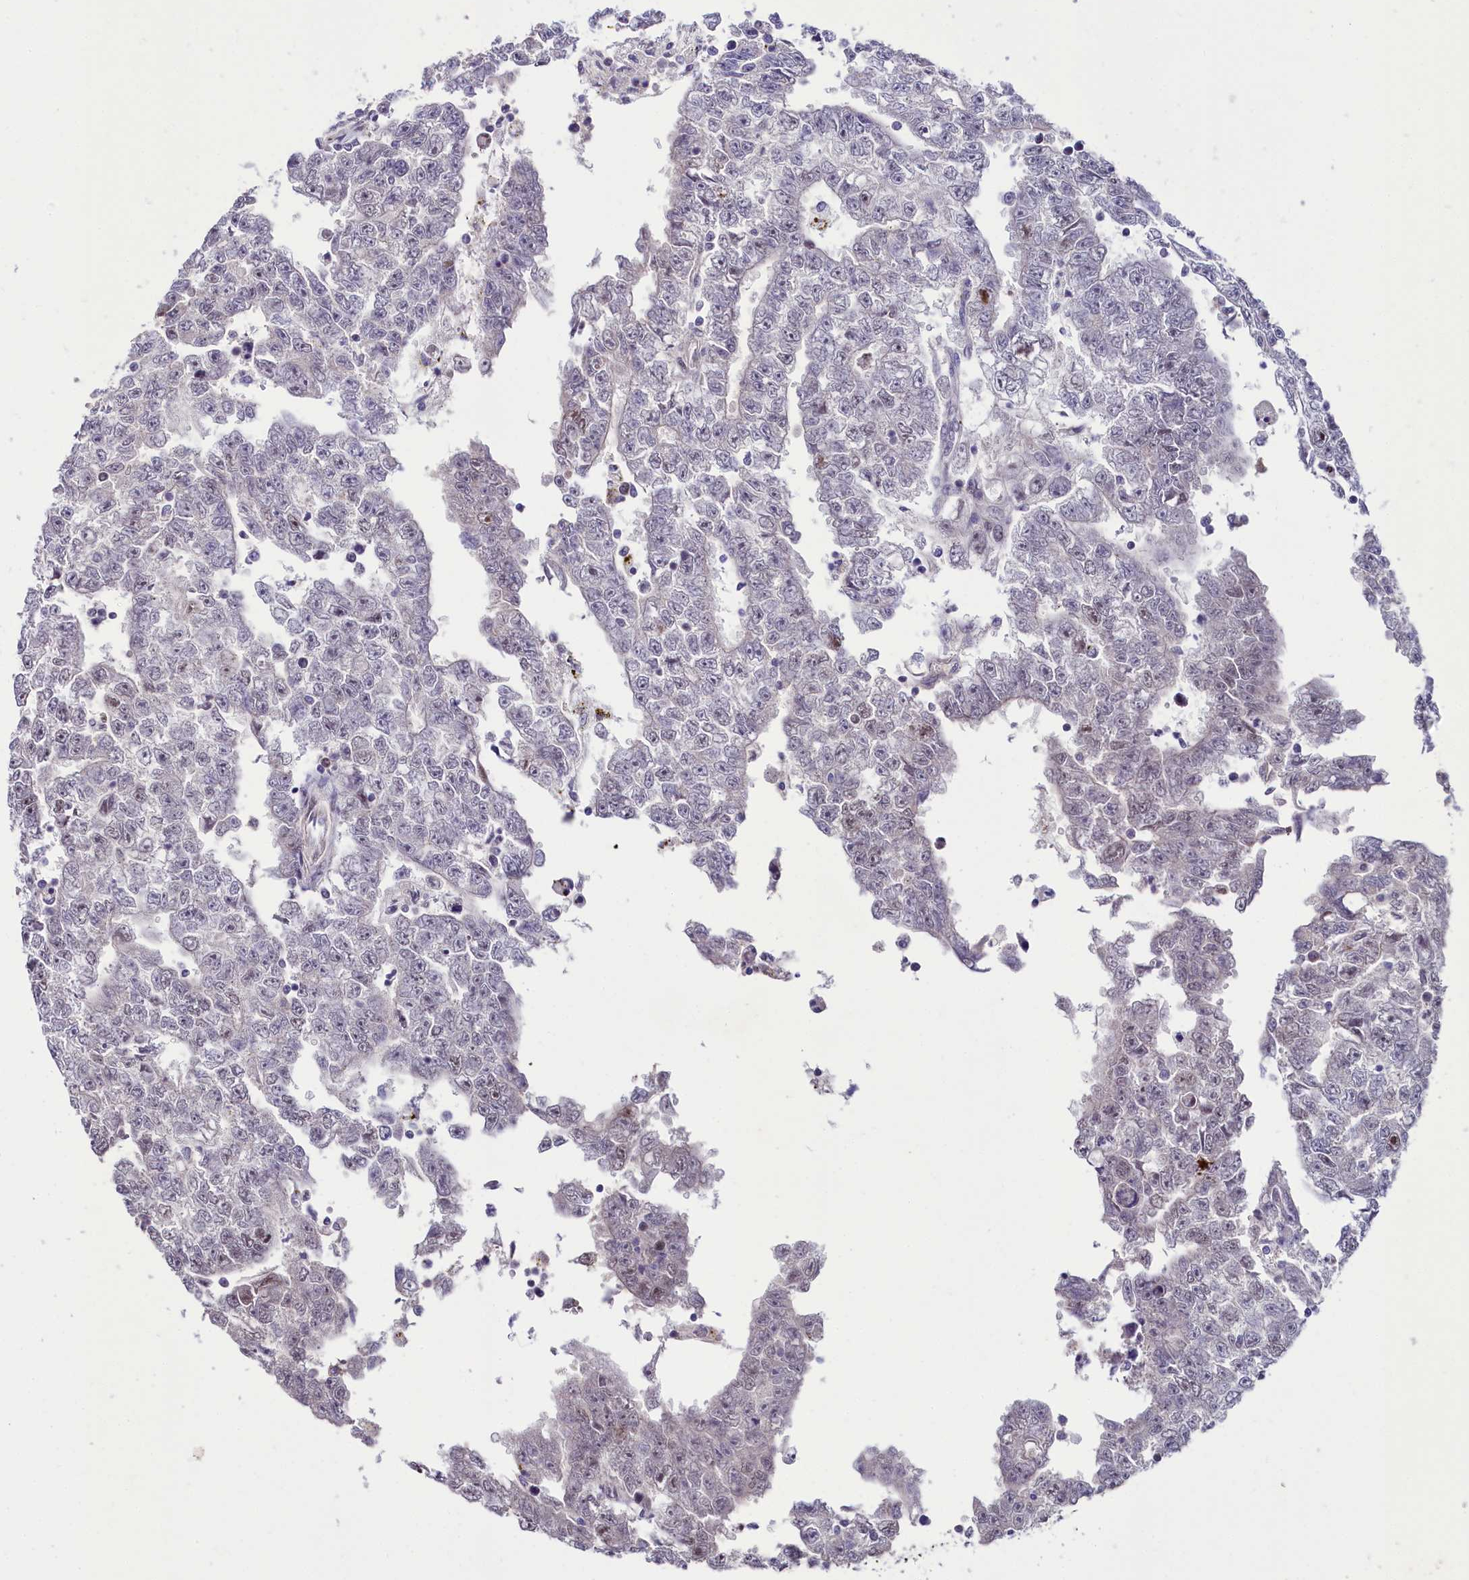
{"staining": {"intensity": "weak", "quantity": "<25%", "location": "nuclear"}, "tissue": "testis cancer", "cell_type": "Tumor cells", "image_type": "cancer", "snomed": [{"axis": "morphology", "description": "Carcinoma, Embryonal, NOS"}, {"axis": "topography", "description": "Testis"}], "caption": "High magnification brightfield microscopy of testis embryonal carcinoma stained with DAB (3,3'-diaminobenzidine) (brown) and counterstained with hematoxylin (blue): tumor cells show no significant staining.", "gene": "FAM111B", "patient": {"sex": "male", "age": 25}}